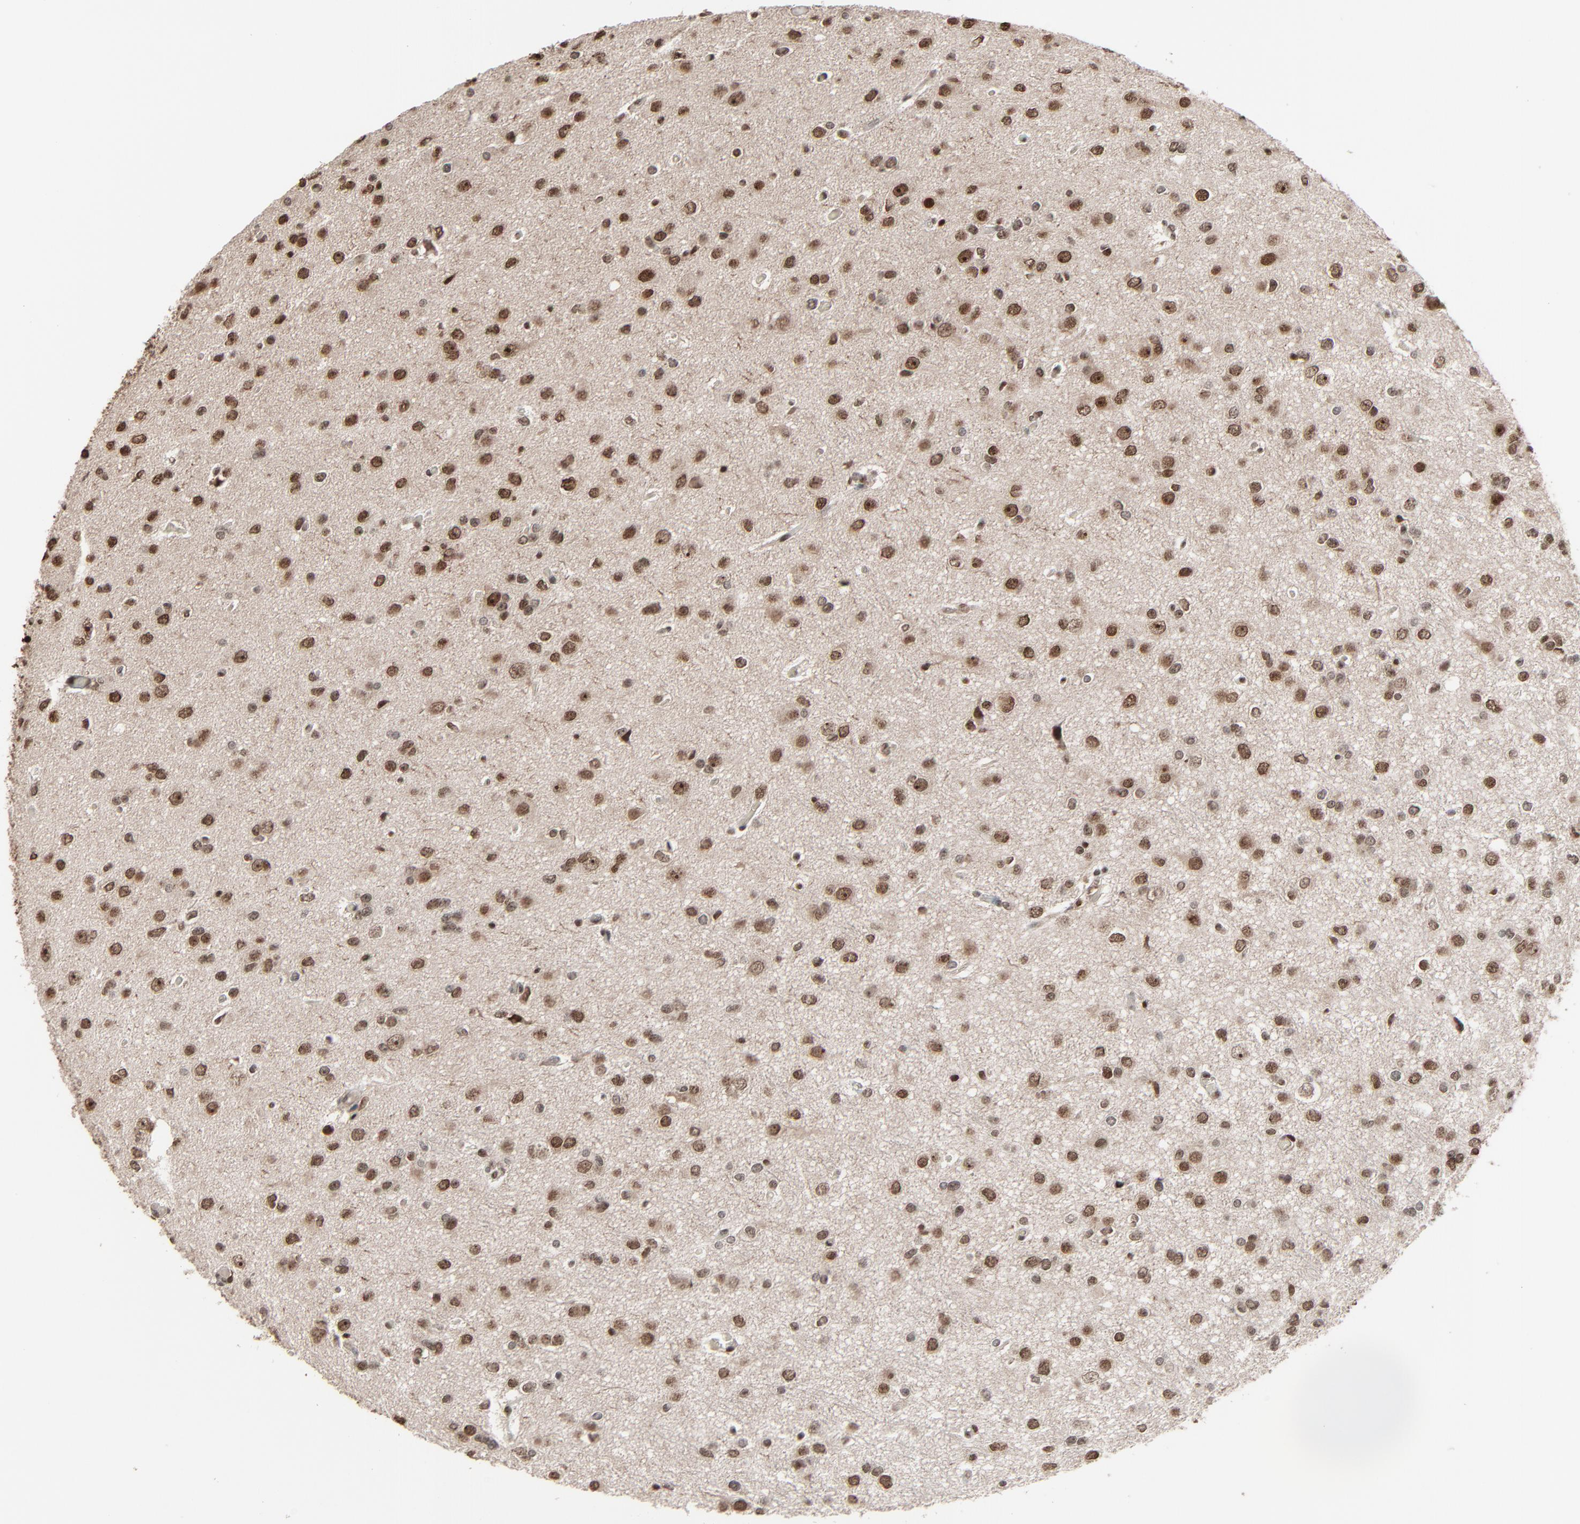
{"staining": {"intensity": "moderate", "quantity": ">75%", "location": "nuclear"}, "tissue": "glioma", "cell_type": "Tumor cells", "image_type": "cancer", "snomed": [{"axis": "morphology", "description": "Glioma, malignant, Low grade"}, {"axis": "topography", "description": "Brain"}], "caption": "The photomicrograph displays immunohistochemical staining of malignant glioma (low-grade). There is moderate nuclear staining is present in about >75% of tumor cells.", "gene": "RPS6KA3", "patient": {"sex": "male", "age": 42}}